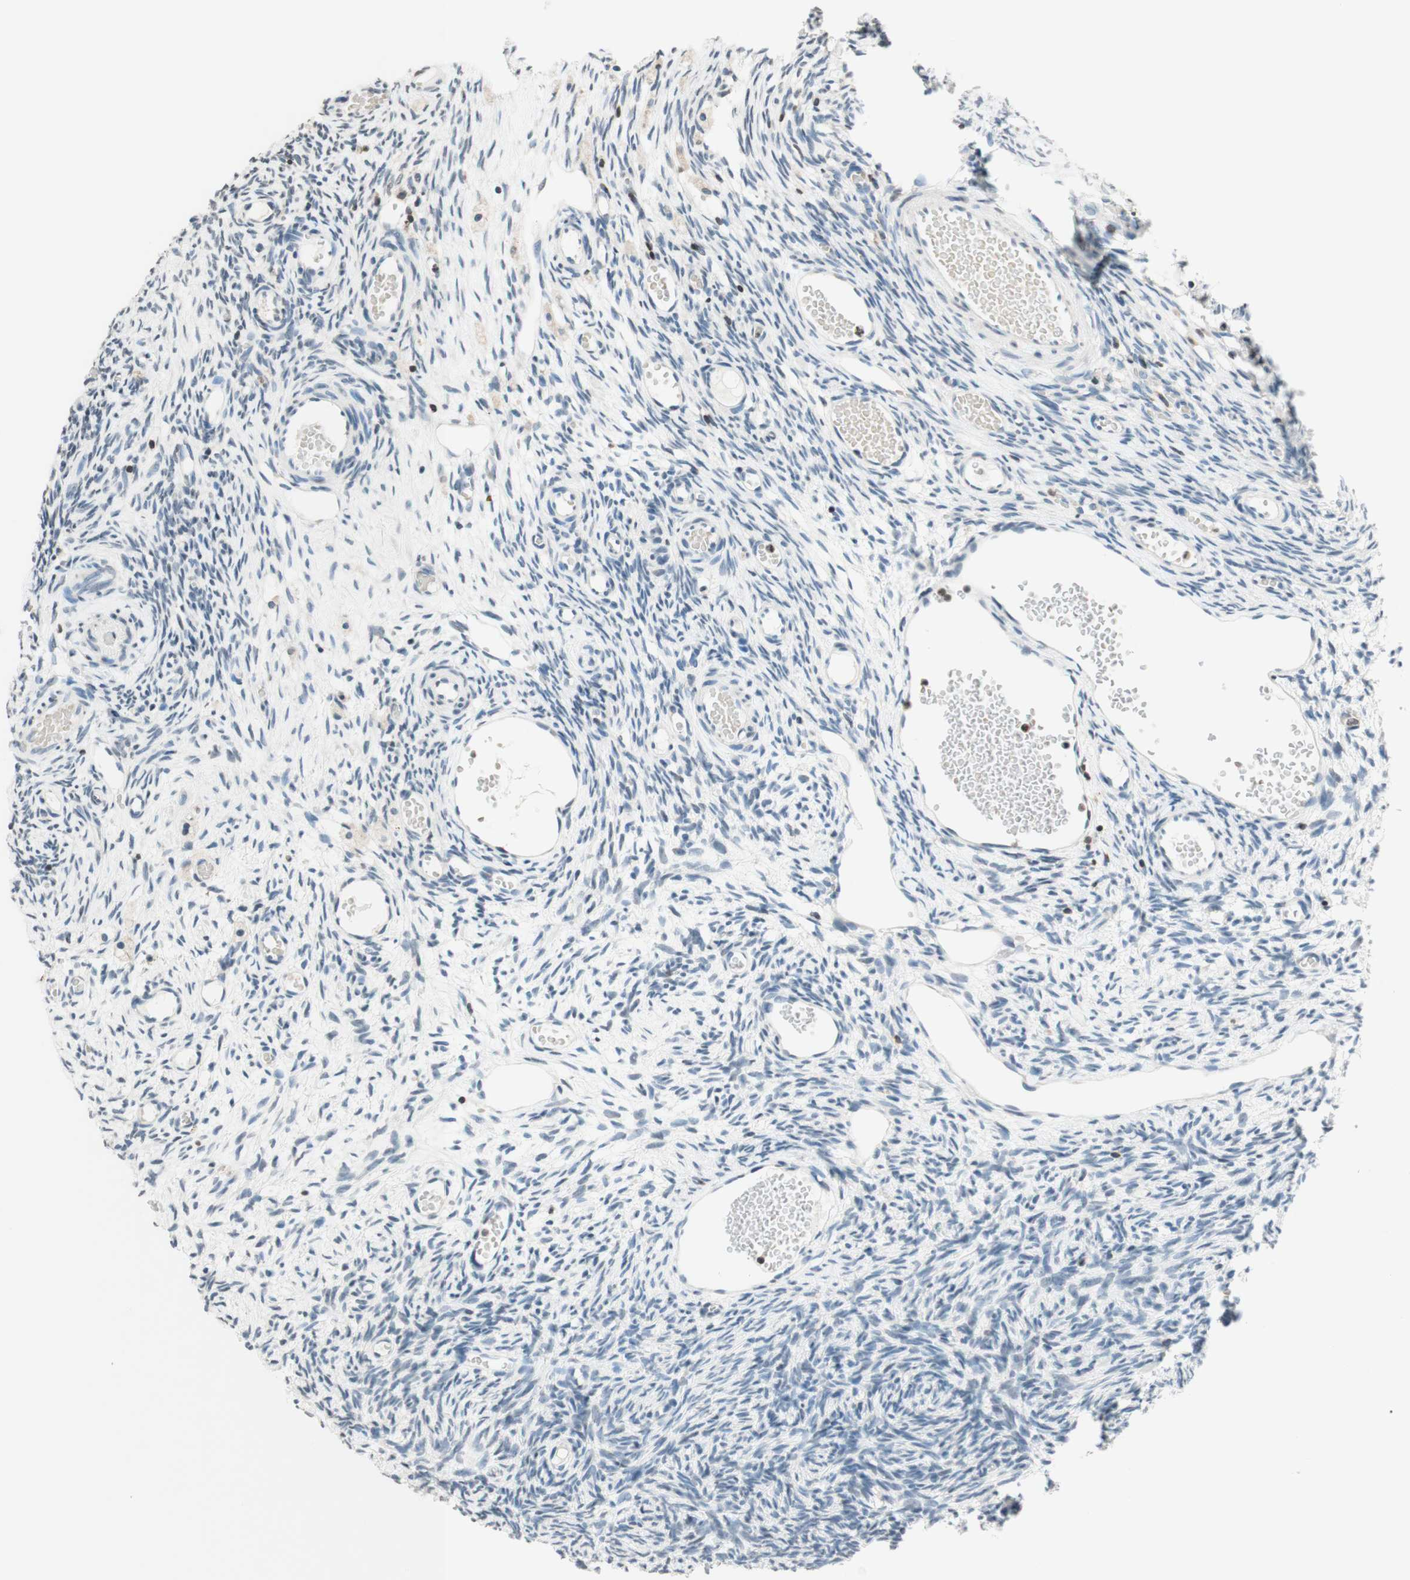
{"staining": {"intensity": "negative", "quantity": "none", "location": "none"}, "tissue": "ovary", "cell_type": "Ovarian stroma cells", "image_type": "normal", "snomed": [{"axis": "morphology", "description": "Normal tissue, NOS"}, {"axis": "topography", "description": "Ovary"}], "caption": "IHC image of unremarkable ovary: human ovary stained with DAB shows no significant protein expression in ovarian stroma cells.", "gene": "WIPF1", "patient": {"sex": "female", "age": 35}}